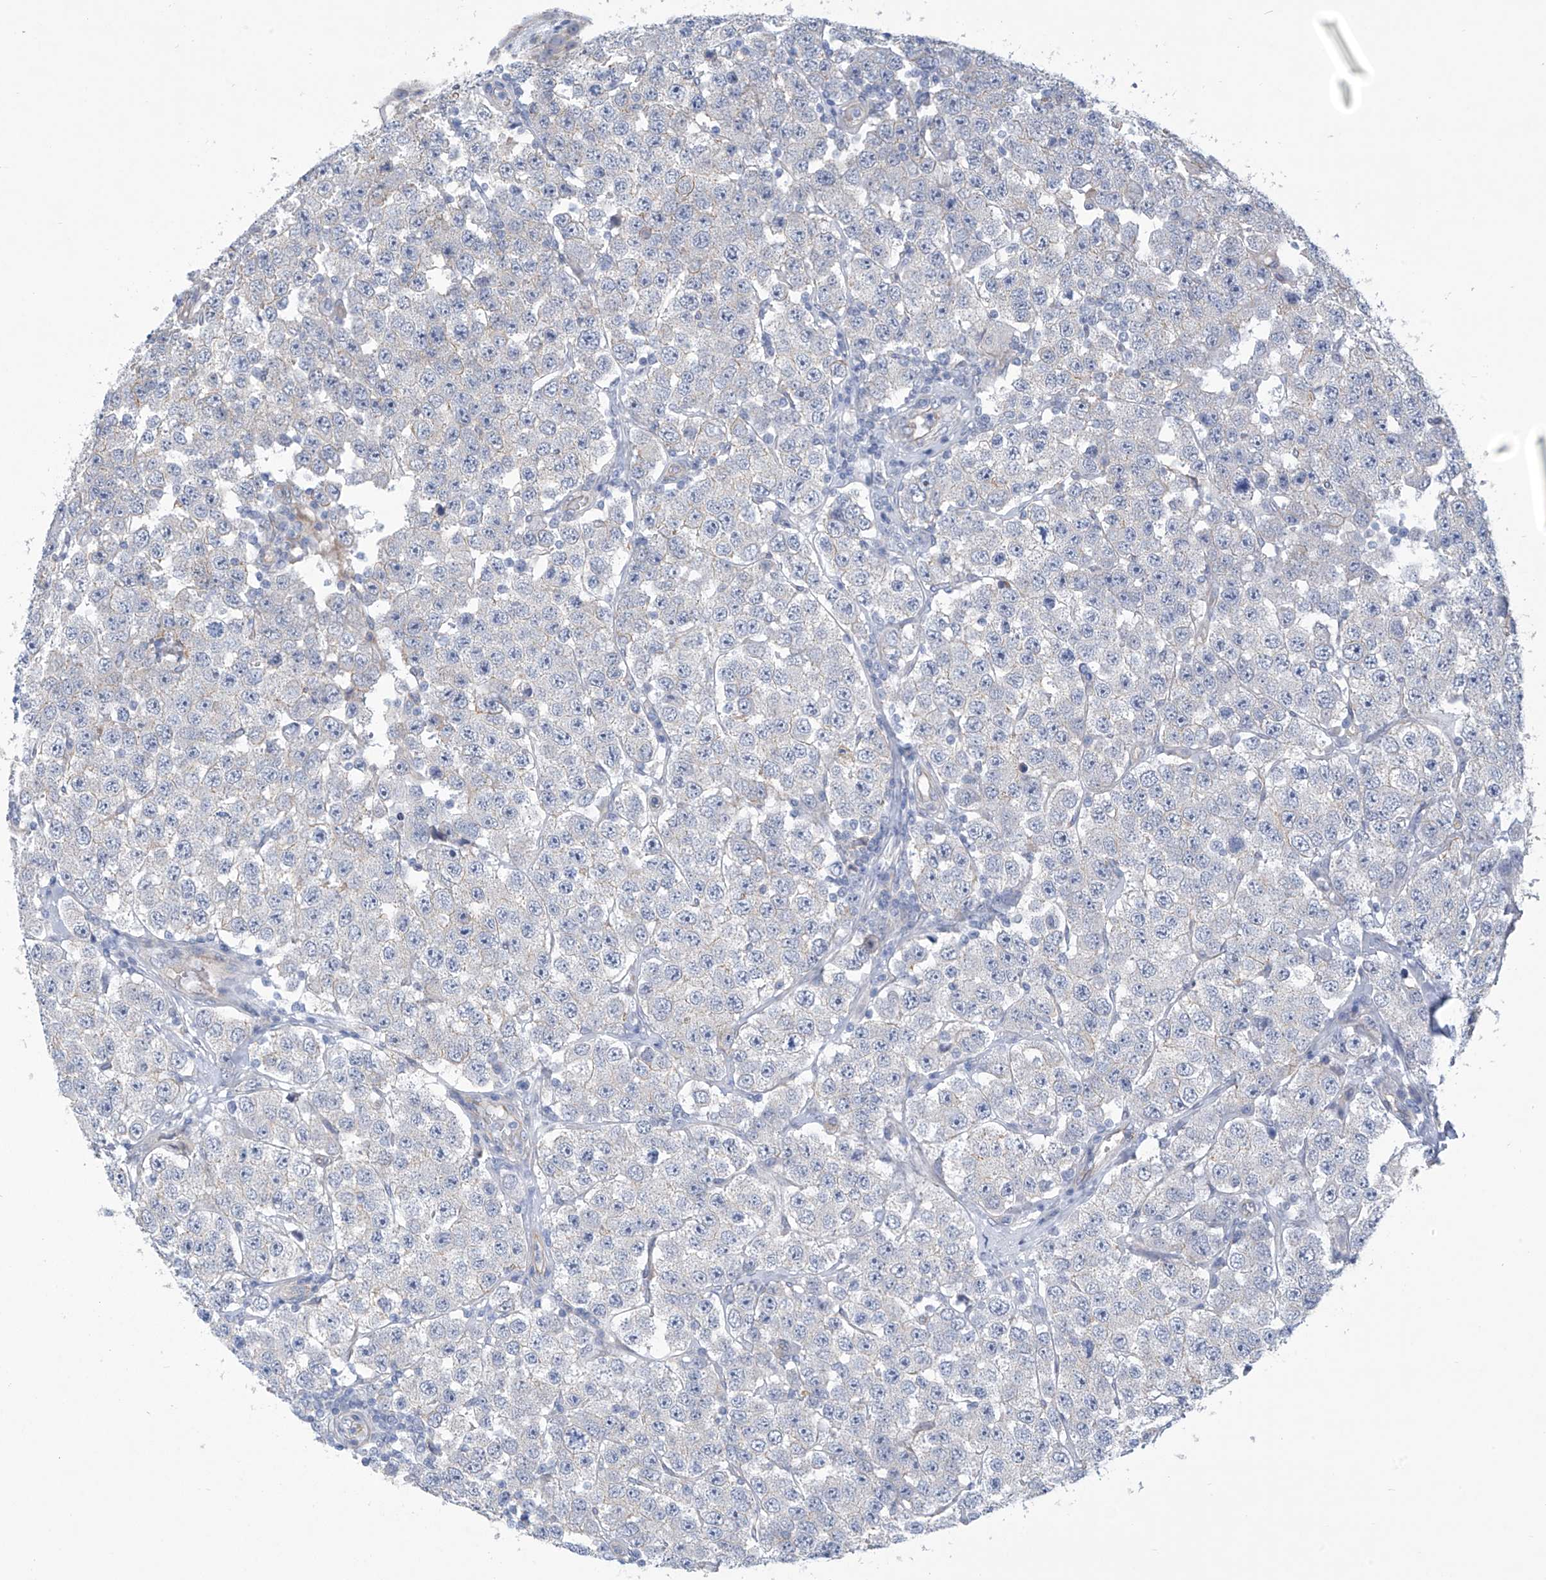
{"staining": {"intensity": "negative", "quantity": "none", "location": "none"}, "tissue": "testis cancer", "cell_type": "Tumor cells", "image_type": "cancer", "snomed": [{"axis": "morphology", "description": "Seminoma, NOS"}, {"axis": "topography", "description": "Testis"}], "caption": "This histopathology image is of testis seminoma stained with immunohistochemistry to label a protein in brown with the nuclei are counter-stained blue. There is no positivity in tumor cells. The staining is performed using DAB brown chromogen with nuclei counter-stained in using hematoxylin.", "gene": "ABHD13", "patient": {"sex": "male", "age": 28}}